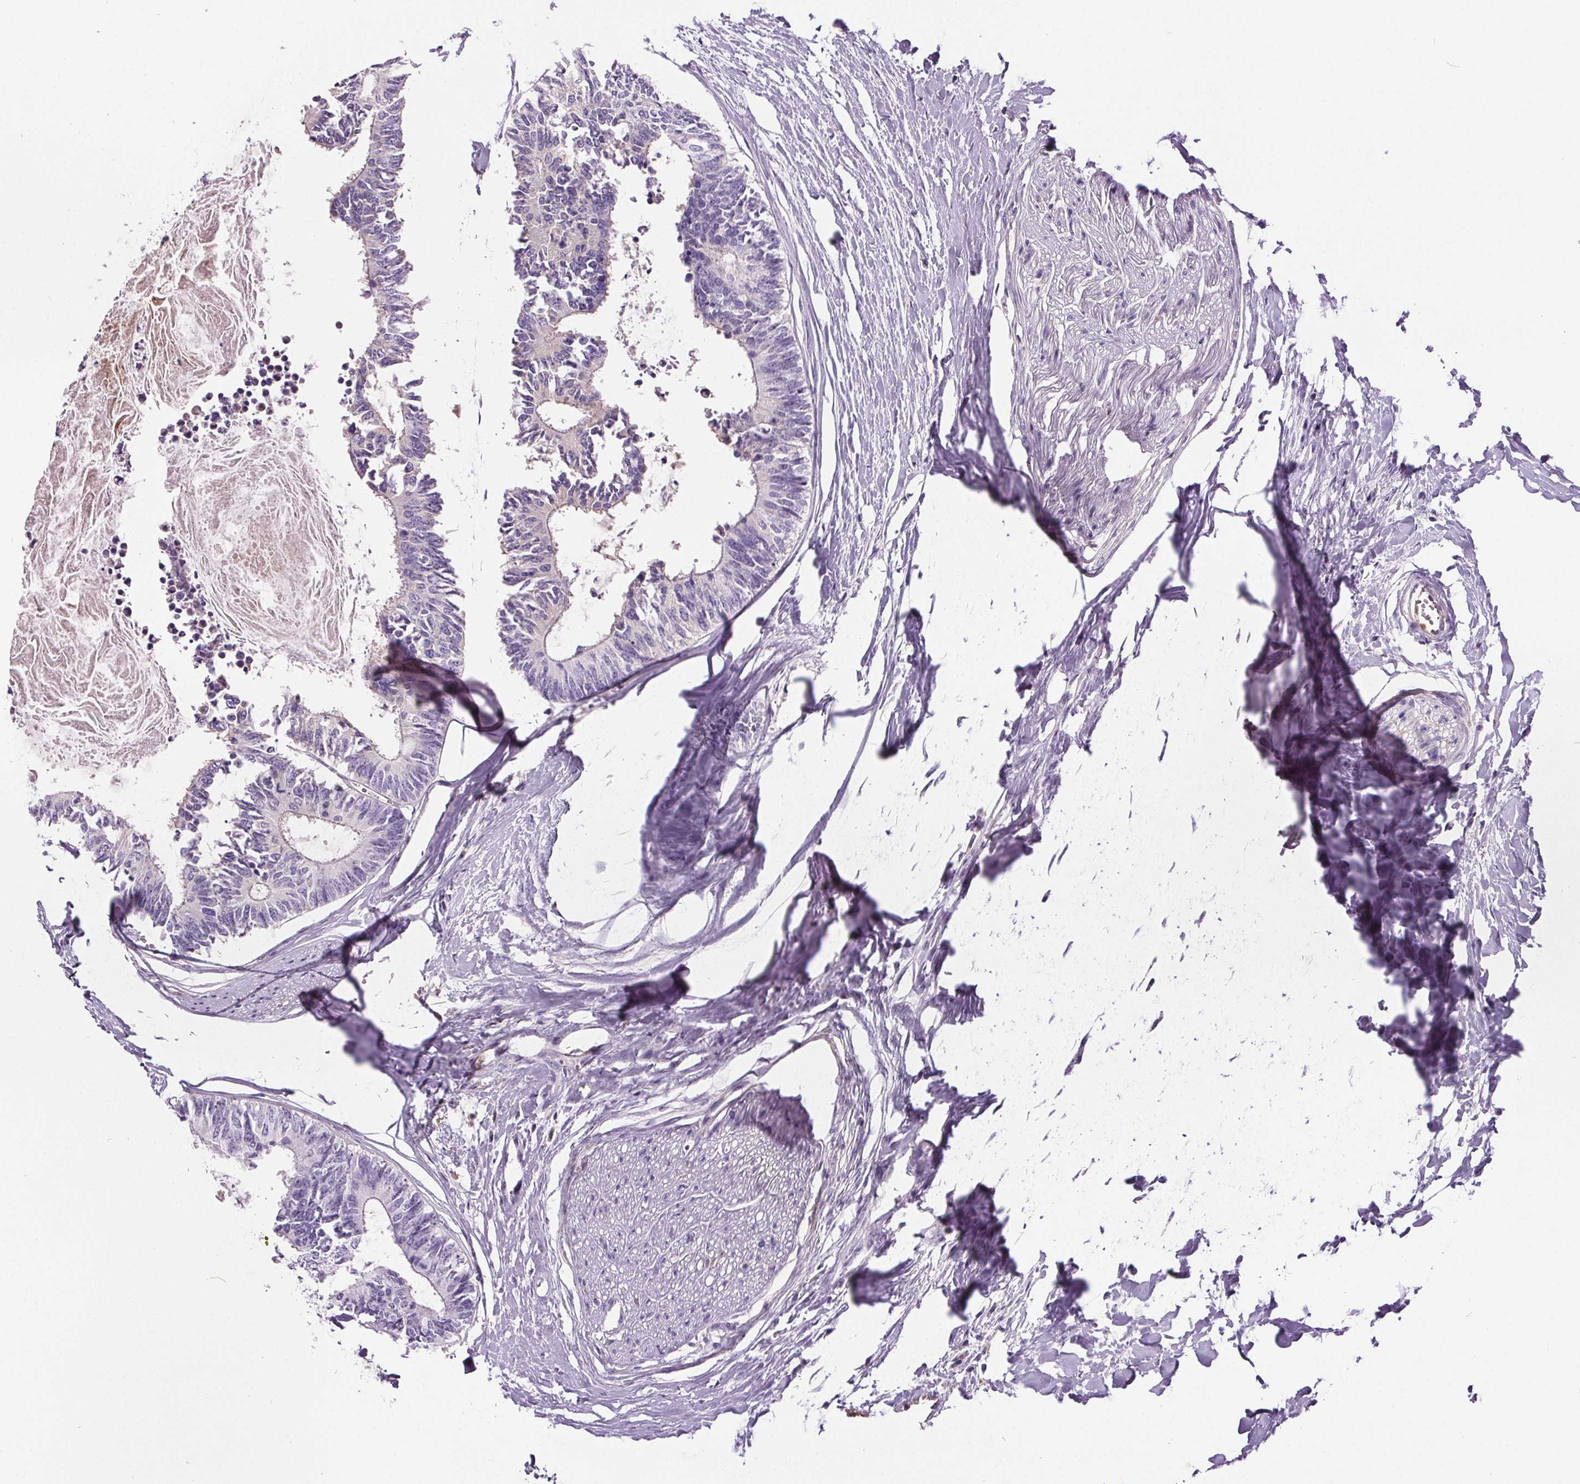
{"staining": {"intensity": "negative", "quantity": "none", "location": "none"}, "tissue": "colorectal cancer", "cell_type": "Tumor cells", "image_type": "cancer", "snomed": [{"axis": "morphology", "description": "Adenocarcinoma, NOS"}, {"axis": "topography", "description": "Colon"}, {"axis": "topography", "description": "Rectum"}], "caption": "High power microscopy micrograph of an immunohistochemistry (IHC) image of colorectal cancer (adenocarcinoma), revealing no significant staining in tumor cells. Brightfield microscopy of immunohistochemistry (IHC) stained with DAB (brown) and hematoxylin (blue), captured at high magnification.", "gene": "CD5L", "patient": {"sex": "male", "age": 57}}